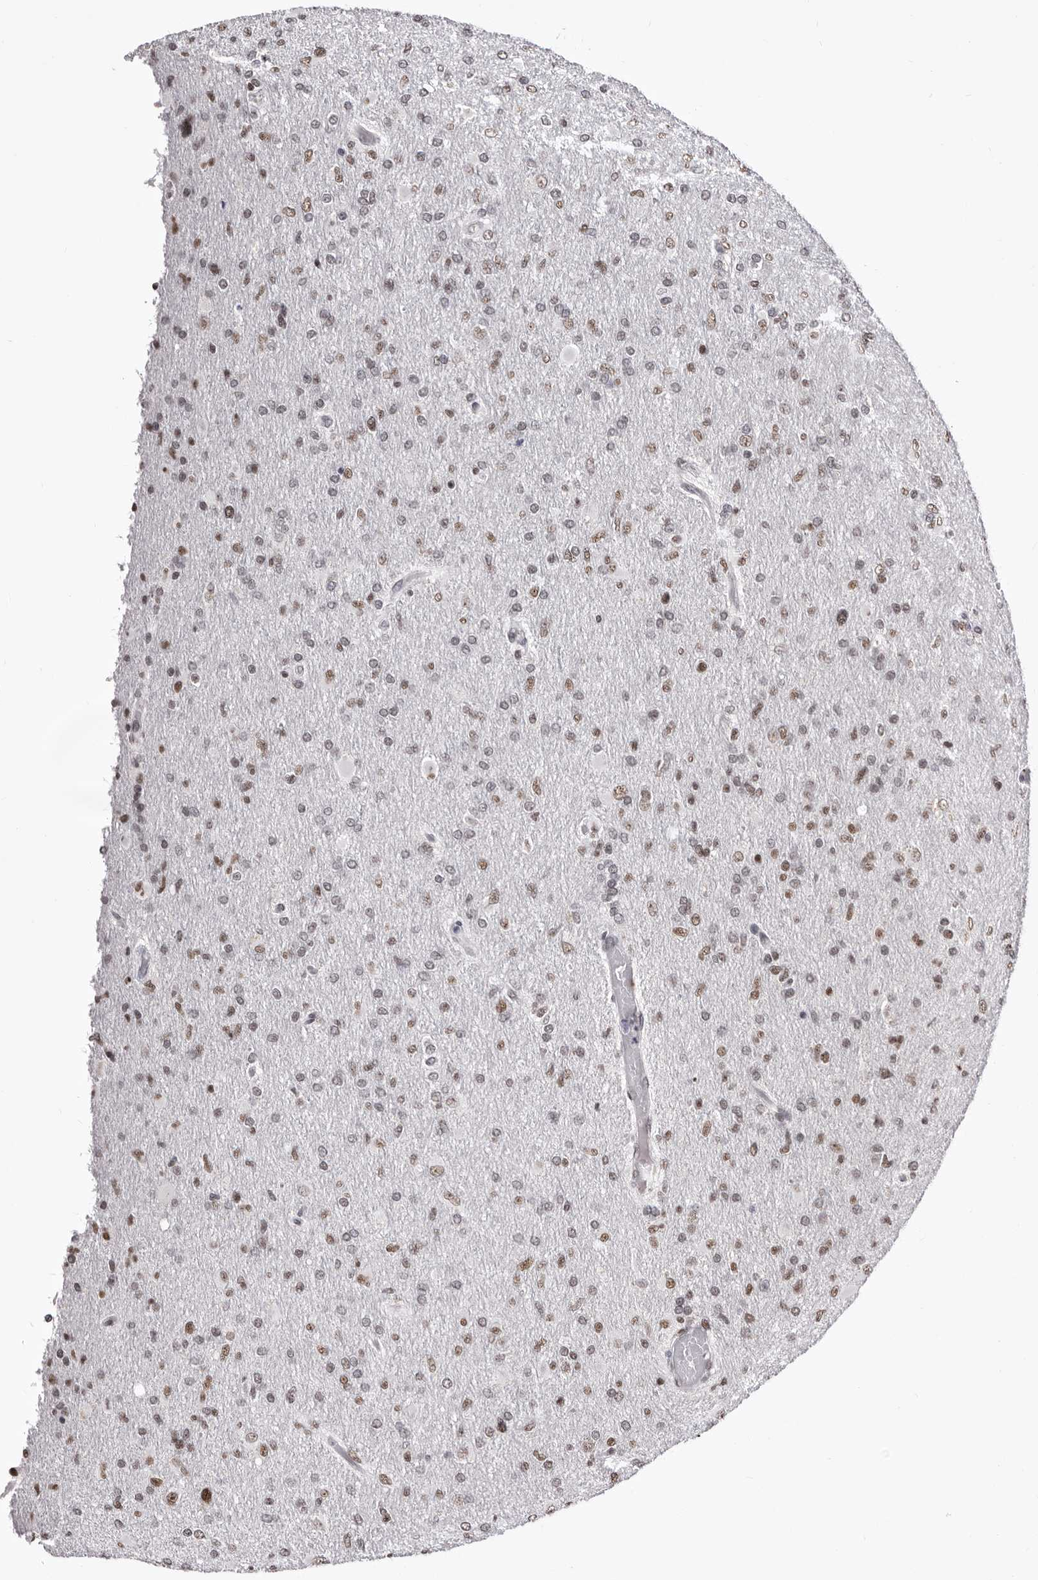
{"staining": {"intensity": "weak", "quantity": ">75%", "location": "nuclear"}, "tissue": "glioma", "cell_type": "Tumor cells", "image_type": "cancer", "snomed": [{"axis": "morphology", "description": "Glioma, malignant, High grade"}, {"axis": "topography", "description": "Cerebral cortex"}], "caption": "A photomicrograph showing weak nuclear positivity in approximately >75% of tumor cells in glioma, as visualized by brown immunohistochemical staining.", "gene": "ANAPC11", "patient": {"sex": "female", "age": 36}}